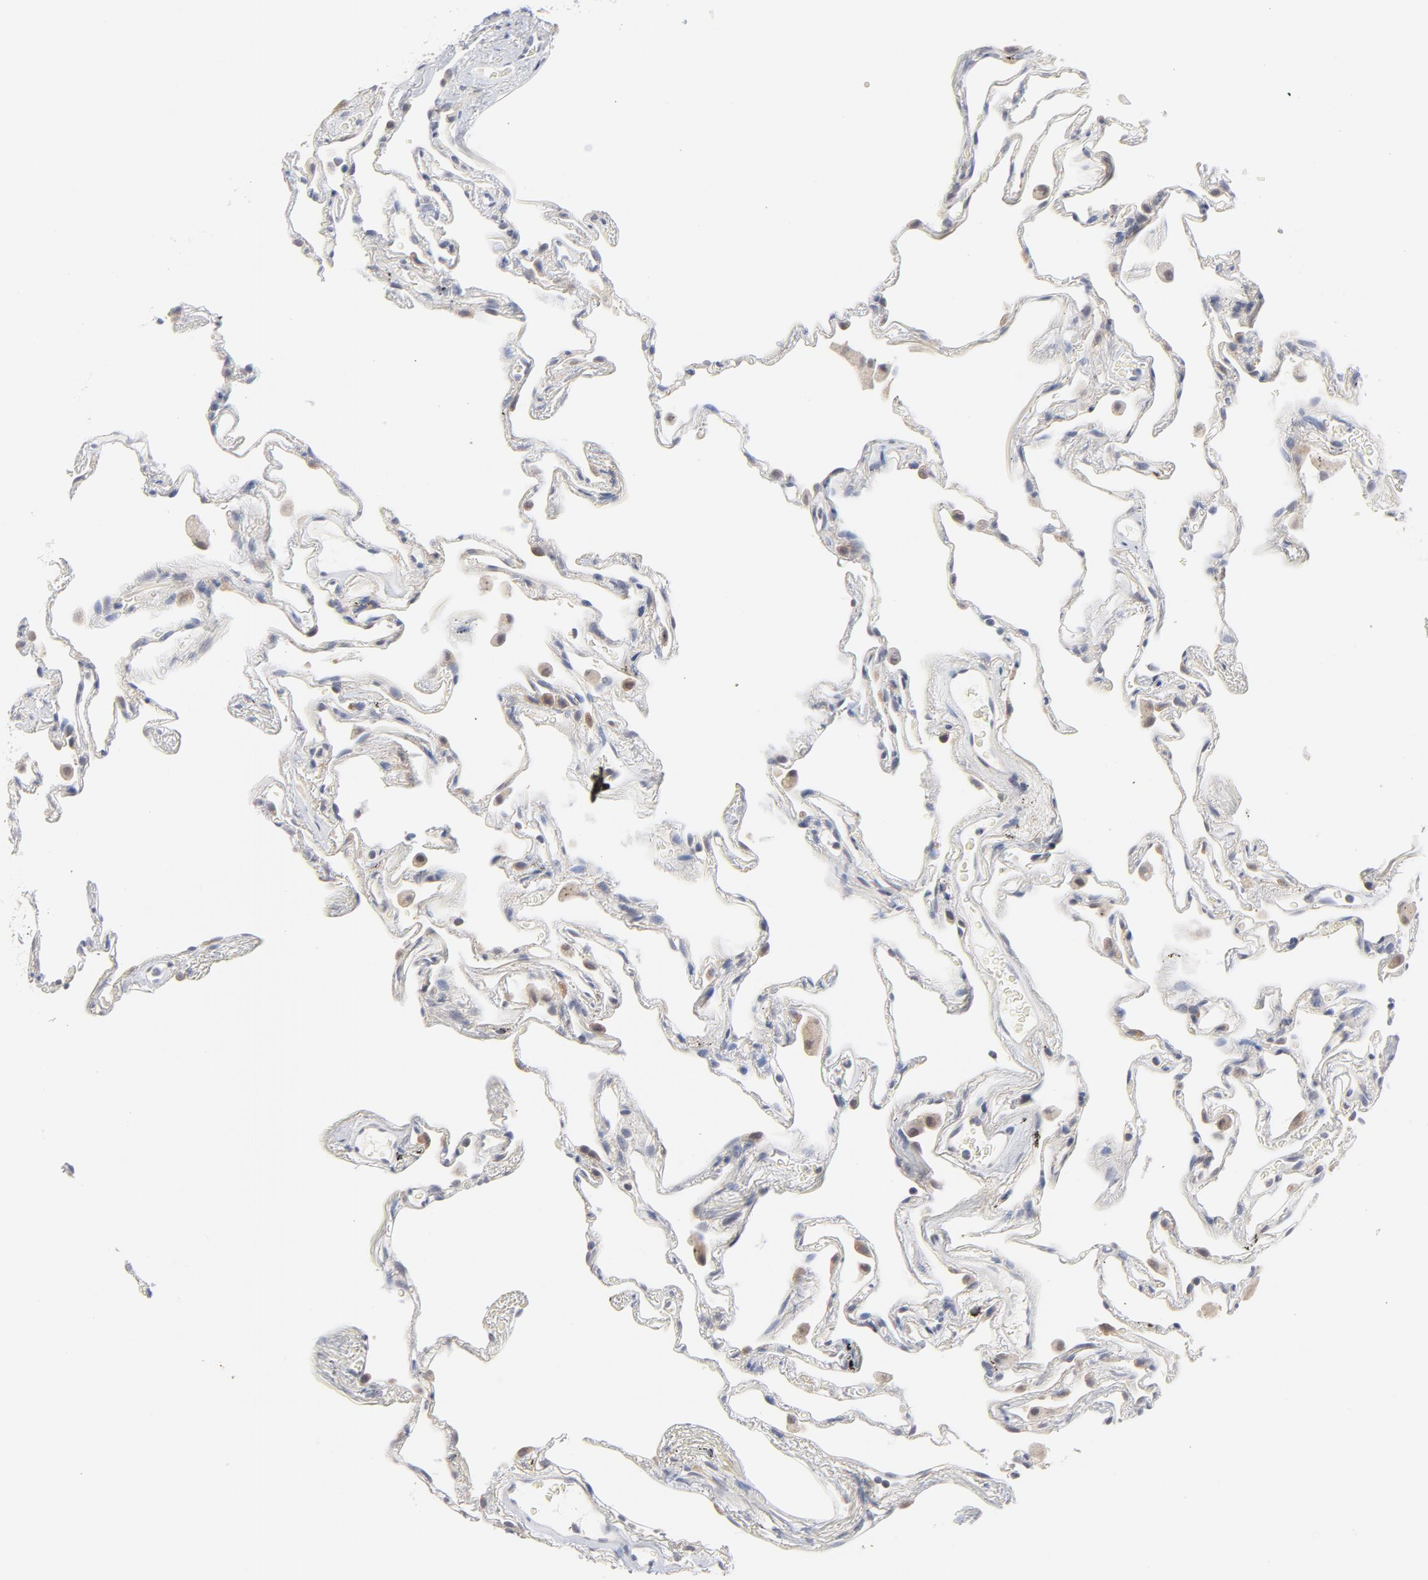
{"staining": {"intensity": "negative", "quantity": "none", "location": "none"}, "tissue": "lung", "cell_type": "Alveolar cells", "image_type": "normal", "snomed": [{"axis": "morphology", "description": "Normal tissue, NOS"}, {"axis": "morphology", "description": "Inflammation, NOS"}, {"axis": "topography", "description": "Lung"}], "caption": "Alveolar cells show no significant expression in normal lung. The staining is performed using DAB (3,3'-diaminobenzidine) brown chromogen with nuclei counter-stained in using hematoxylin.", "gene": "UBL4A", "patient": {"sex": "male", "age": 69}}